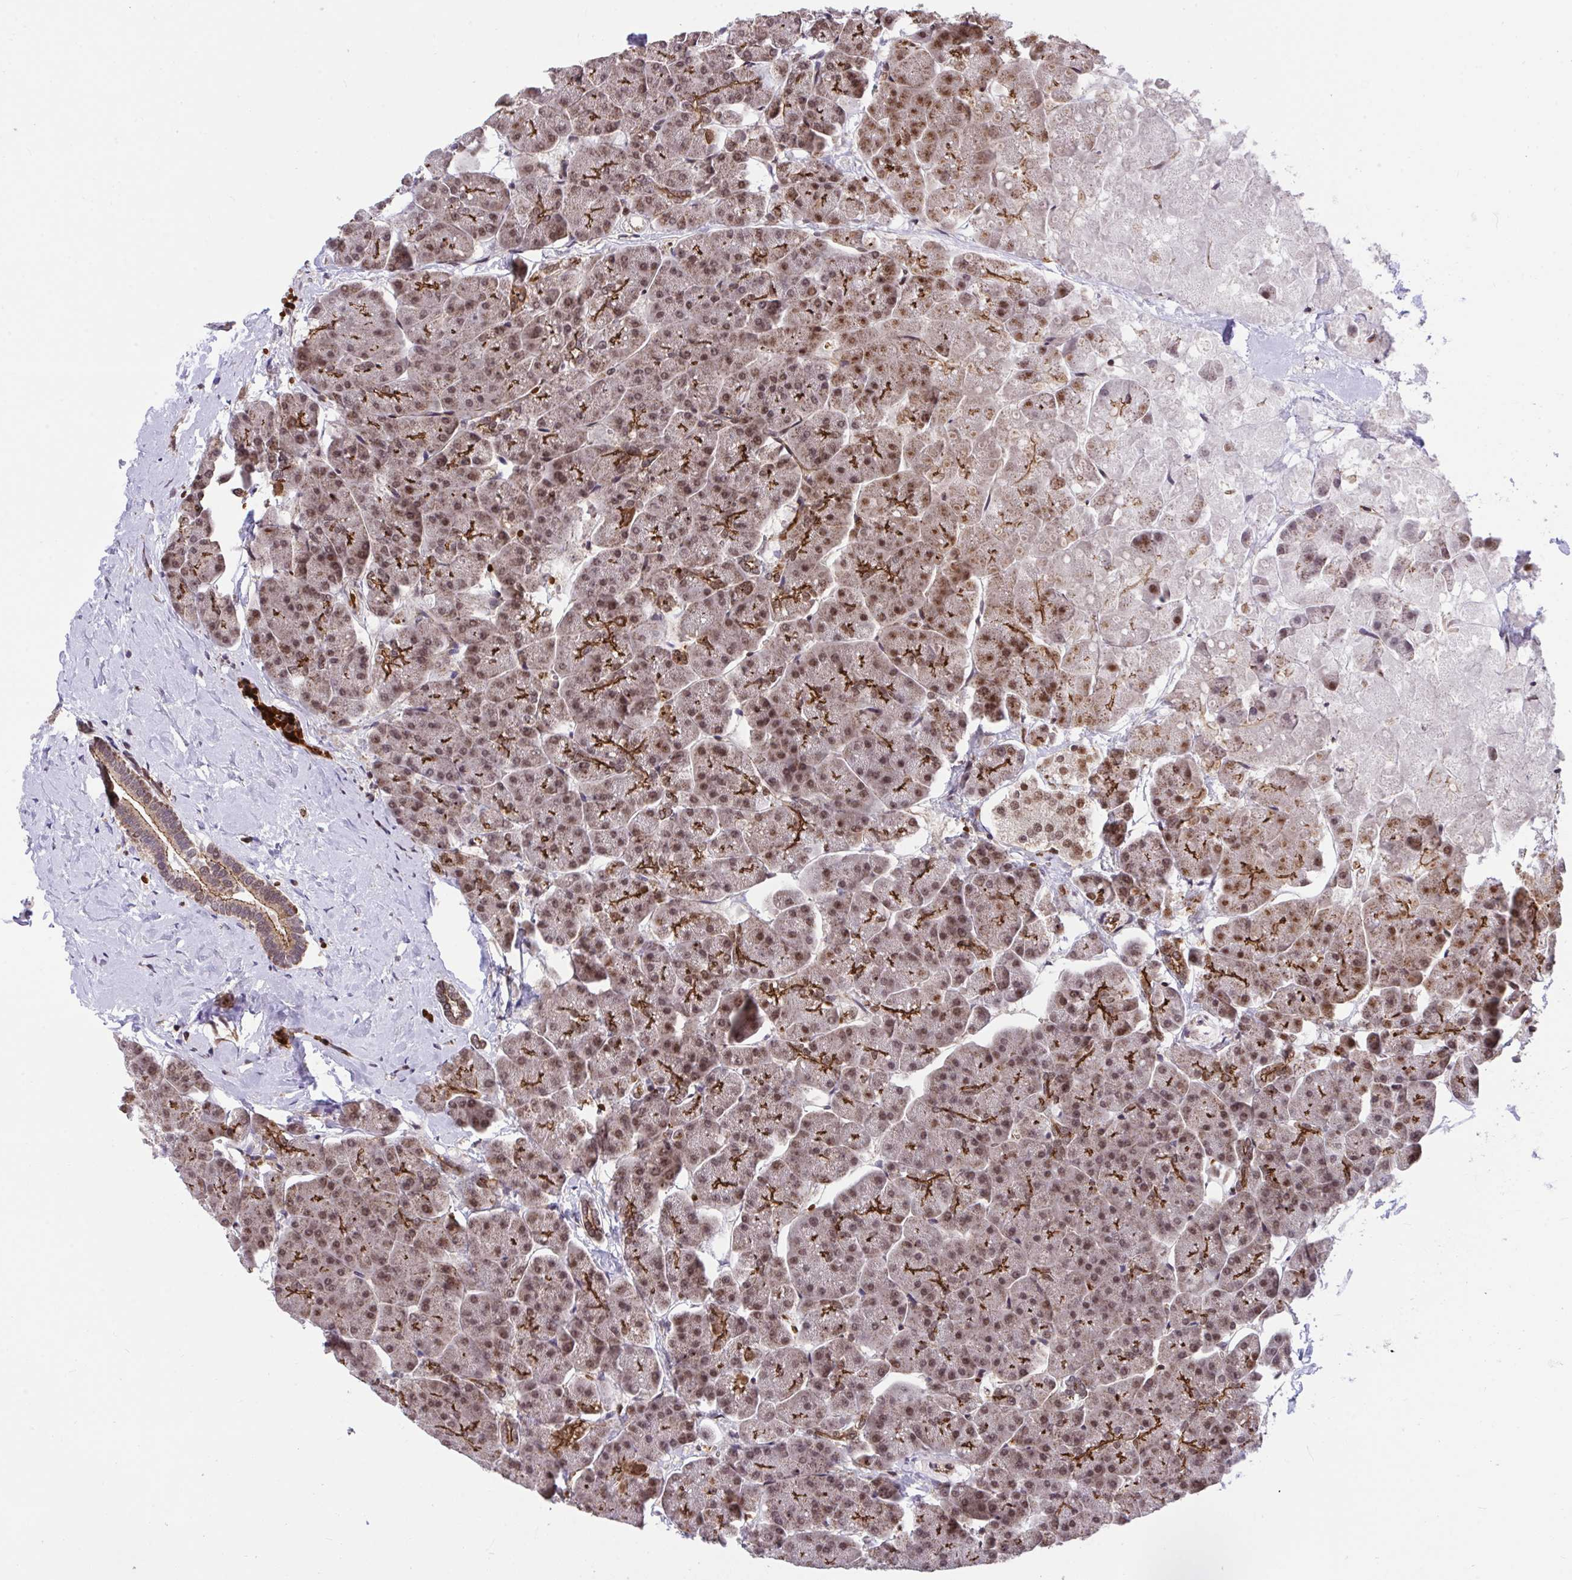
{"staining": {"intensity": "moderate", "quantity": "25%-75%", "location": "cytoplasmic/membranous"}, "tissue": "pancreas", "cell_type": "Exocrine glandular cells", "image_type": "normal", "snomed": [{"axis": "morphology", "description": "Normal tissue, NOS"}, {"axis": "topography", "description": "Pancreas"}, {"axis": "topography", "description": "Peripheral nerve tissue"}], "caption": "Immunohistochemistry (IHC) (DAB (3,3'-diaminobenzidine)) staining of benign human pancreas displays moderate cytoplasmic/membranous protein positivity in about 25%-75% of exocrine glandular cells.", "gene": "PPP1CA", "patient": {"sex": "male", "age": 54}}